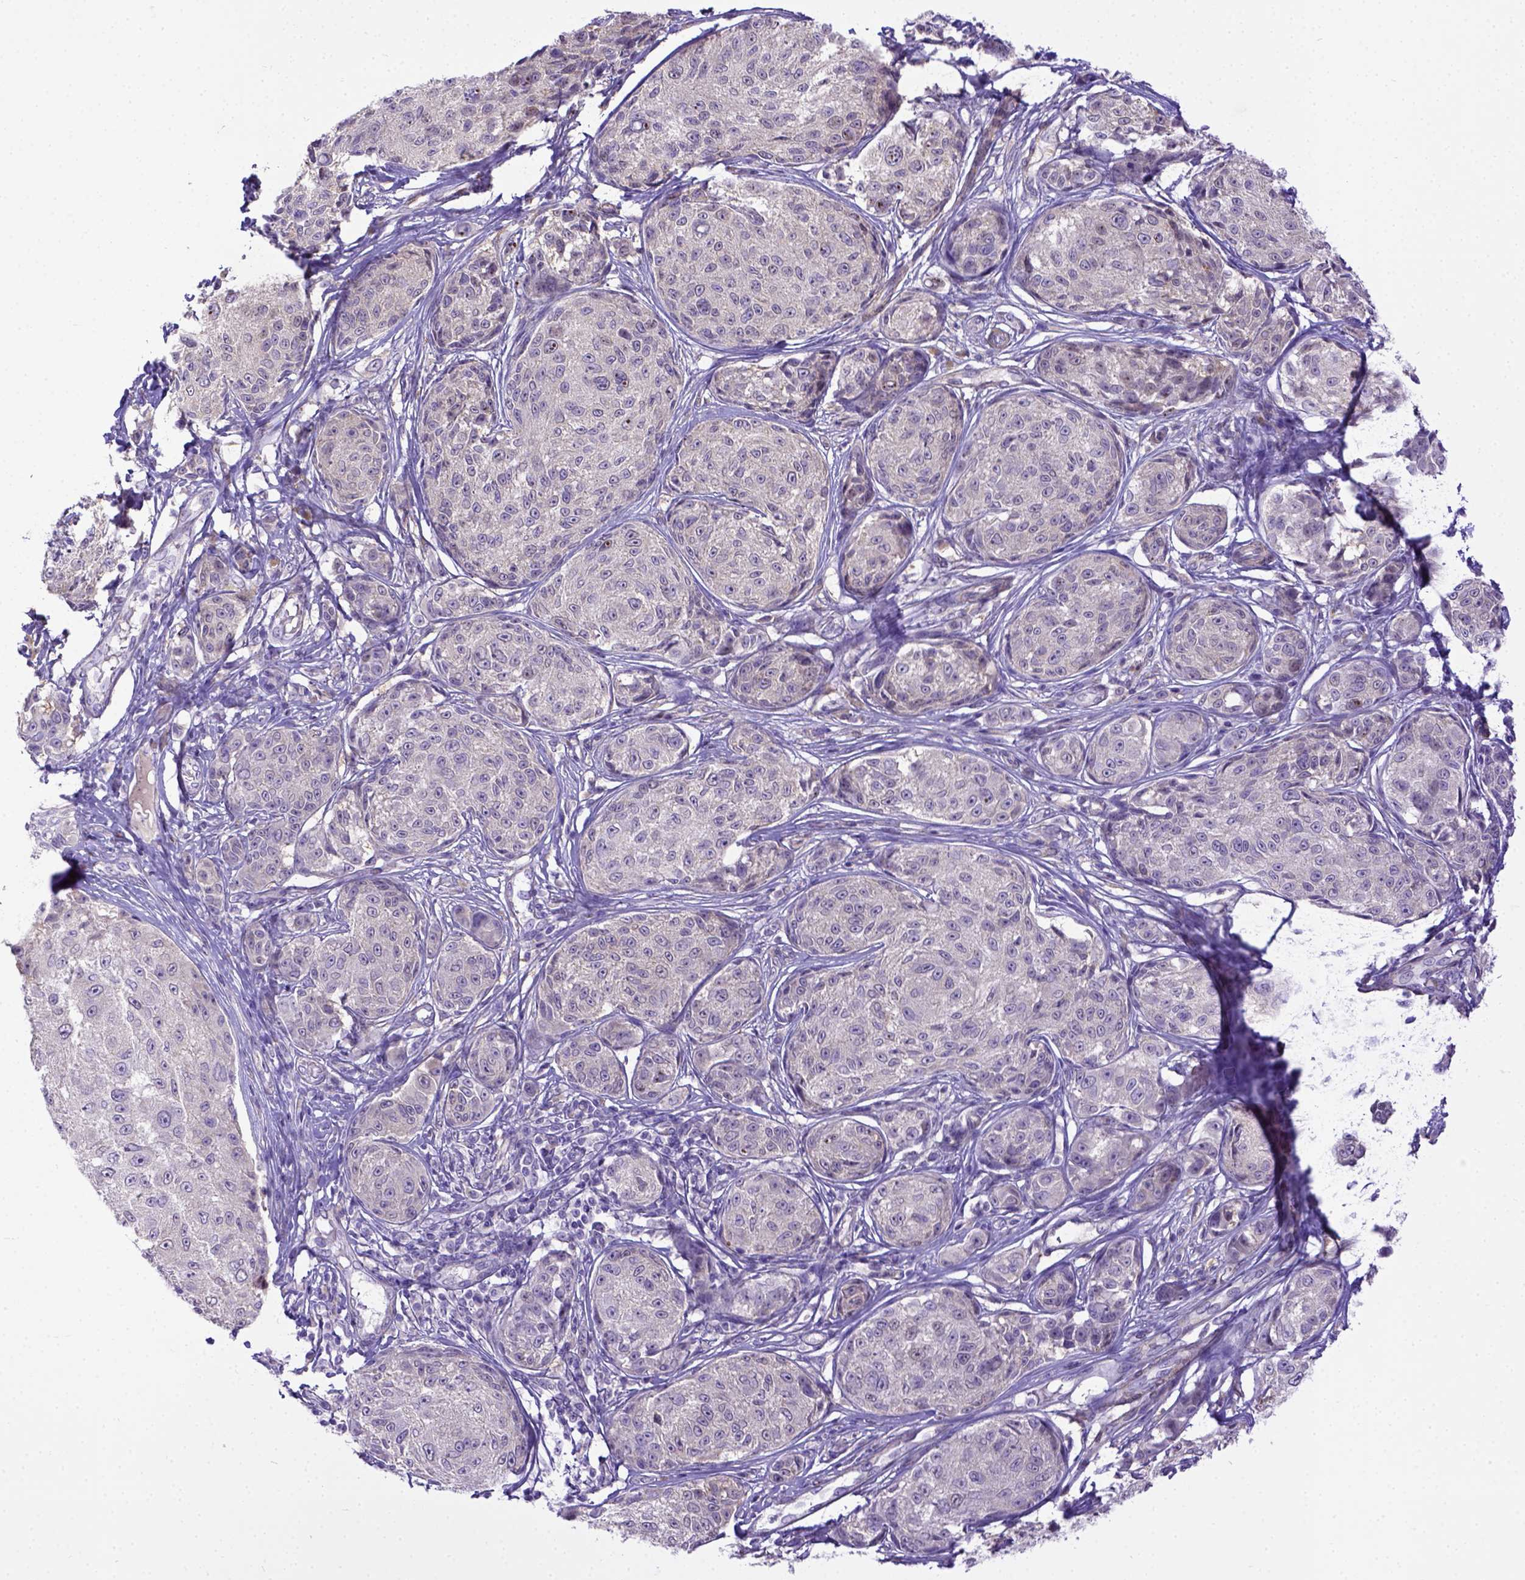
{"staining": {"intensity": "negative", "quantity": "none", "location": "none"}, "tissue": "melanoma", "cell_type": "Tumor cells", "image_type": "cancer", "snomed": [{"axis": "morphology", "description": "Malignant melanoma, NOS"}, {"axis": "topography", "description": "Skin"}], "caption": "Immunohistochemical staining of human melanoma shows no significant staining in tumor cells.", "gene": "BTN1A1", "patient": {"sex": "male", "age": 61}}